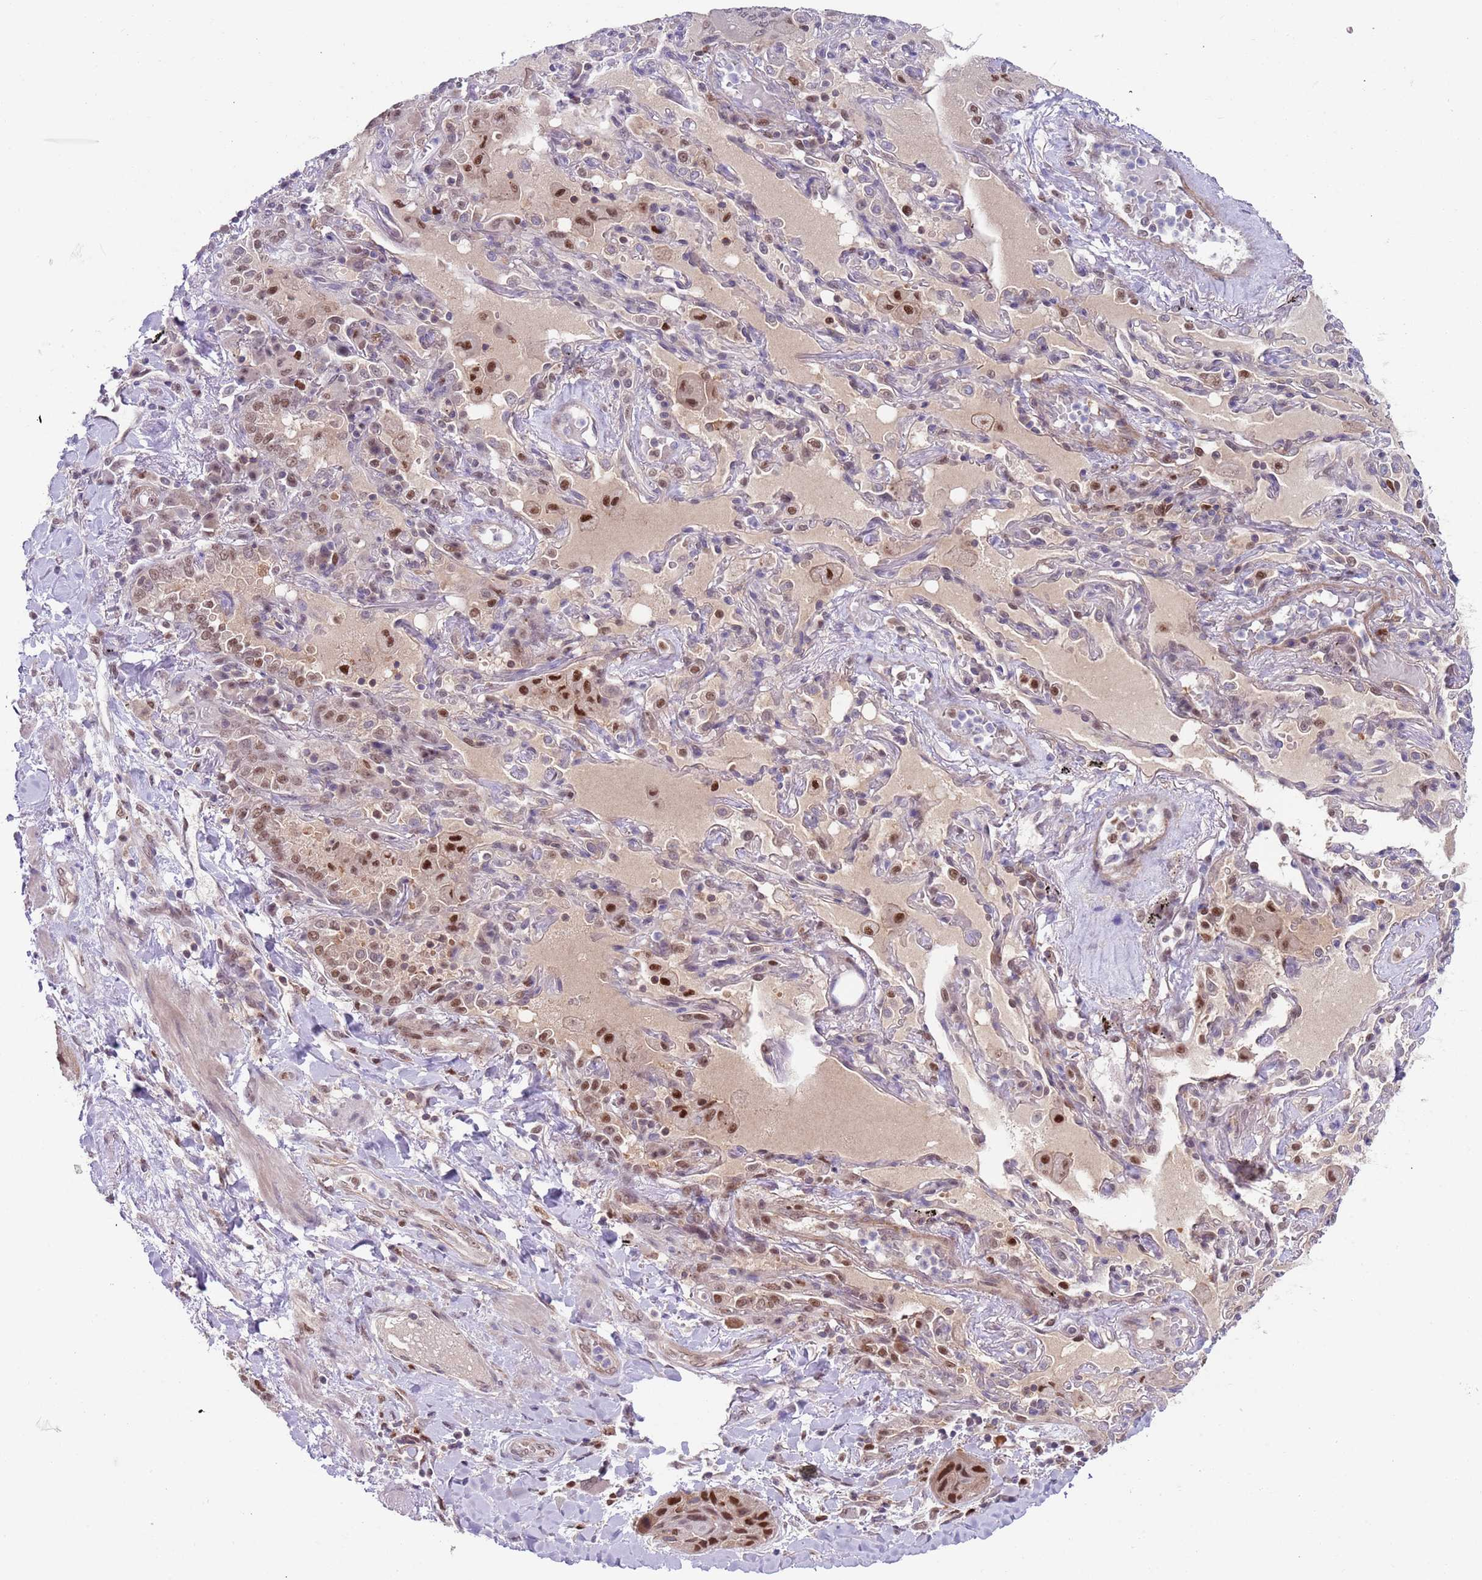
{"staining": {"intensity": "strong", "quantity": "25%-75%", "location": "nuclear"}, "tissue": "lung cancer", "cell_type": "Tumor cells", "image_type": "cancer", "snomed": [{"axis": "morphology", "description": "Squamous cell carcinoma, NOS"}, {"axis": "topography", "description": "Lung"}], "caption": "IHC of human squamous cell carcinoma (lung) demonstrates high levels of strong nuclear positivity in approximately 25%-75% of tumor cells.", "gene": "RMND5B", "patient": {"sex": "female", "age": 70}}